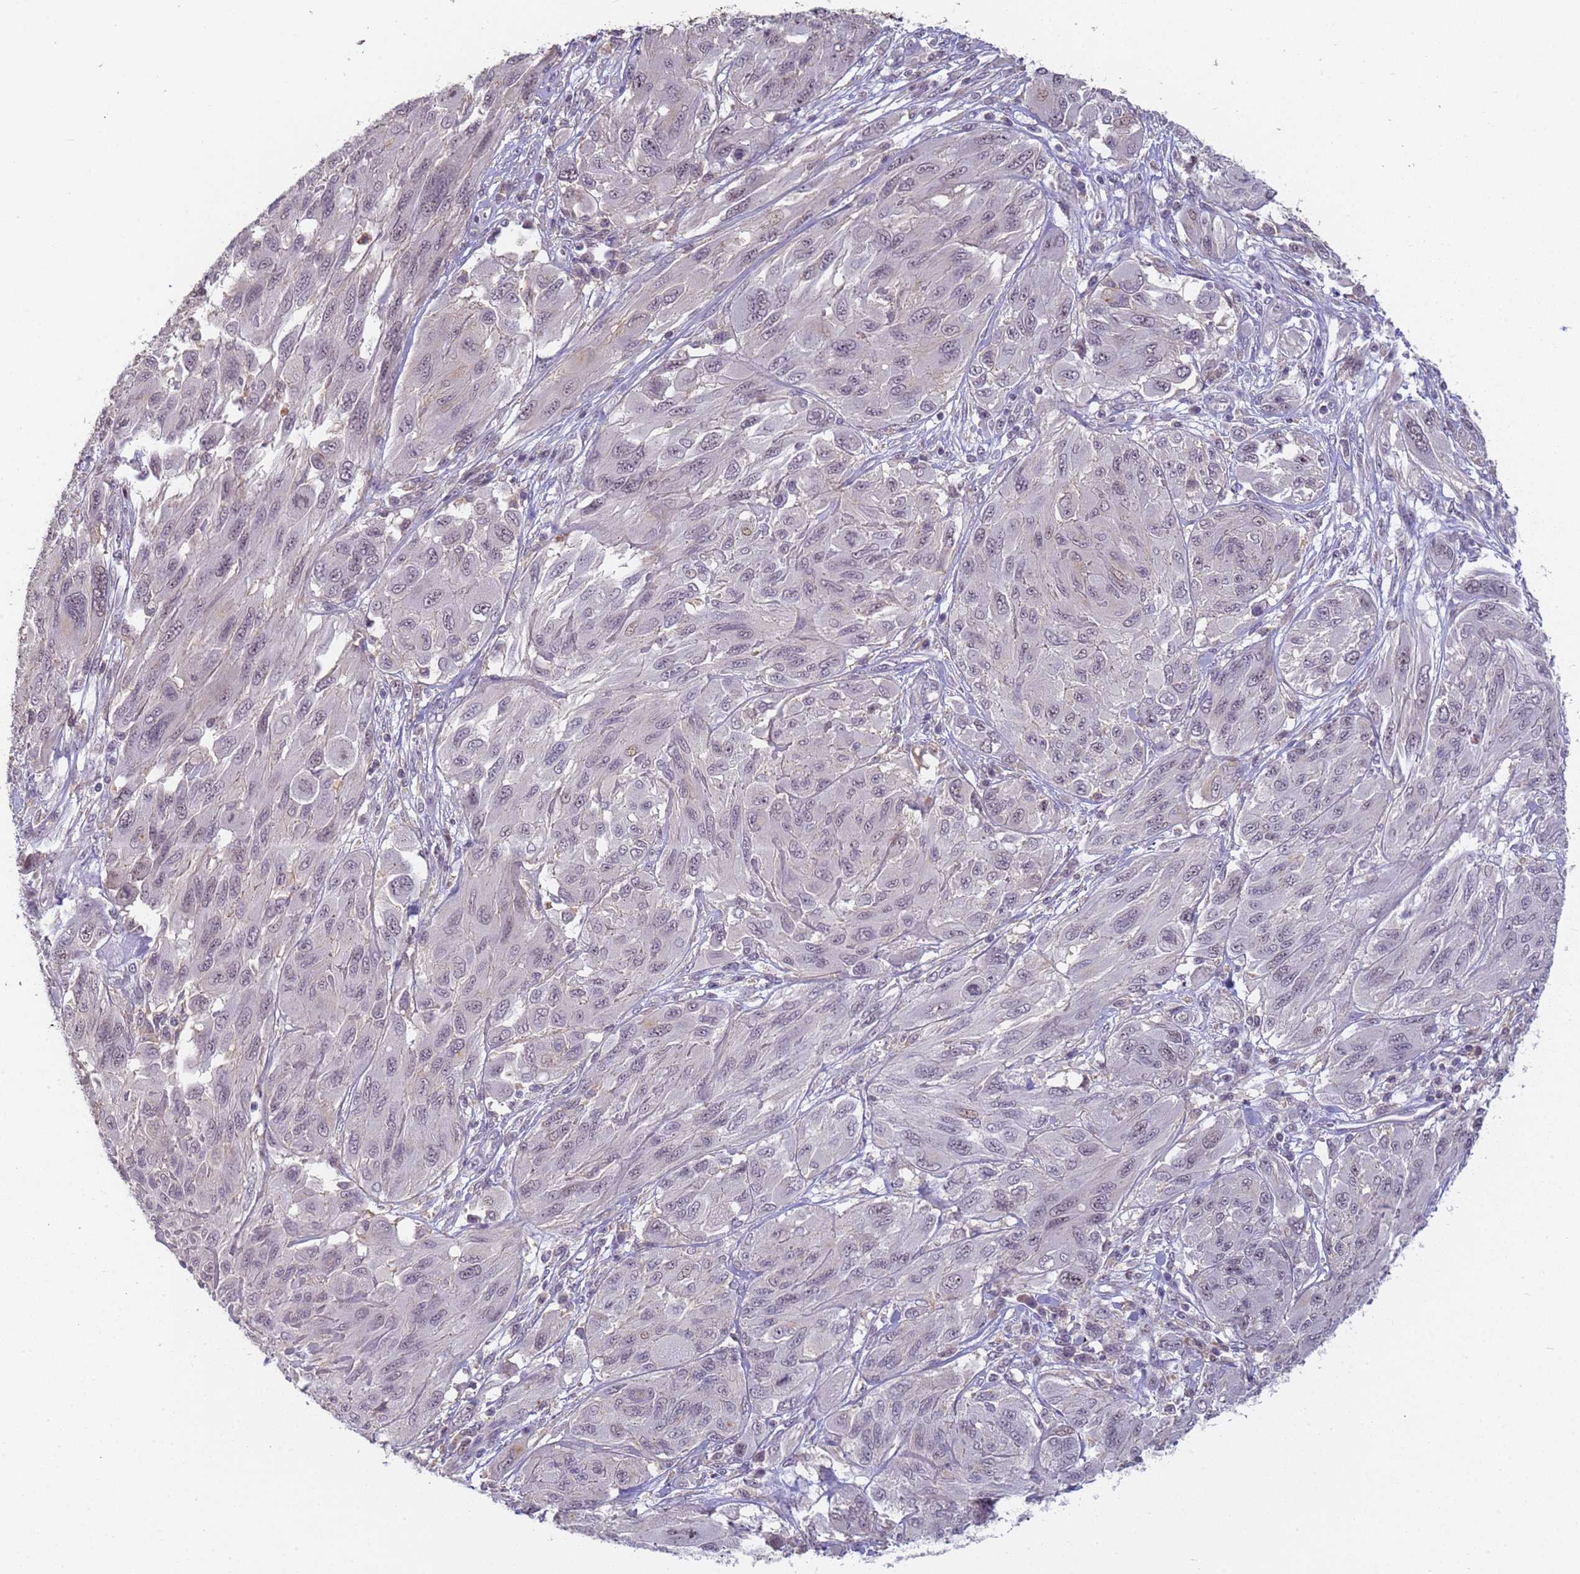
{"staining": {"intensity": "negative", "quantity": "none", "location": "none"}, "tissue": "melanoma", "cell_type": "Tumor cells", "image_type": "cancer", "snomed": [{"axis": "morphology", "description": "Malignant melanoma, NOS"}, {"axis": "topography", "description": "Skin"}], "caption": "A high-resolution image shows IHC staining of malignant melanoma, which reveals no significant positivity in tumor cells.", "gene": "VWA3A", "patient": {"sex": "female", "age": 91}}